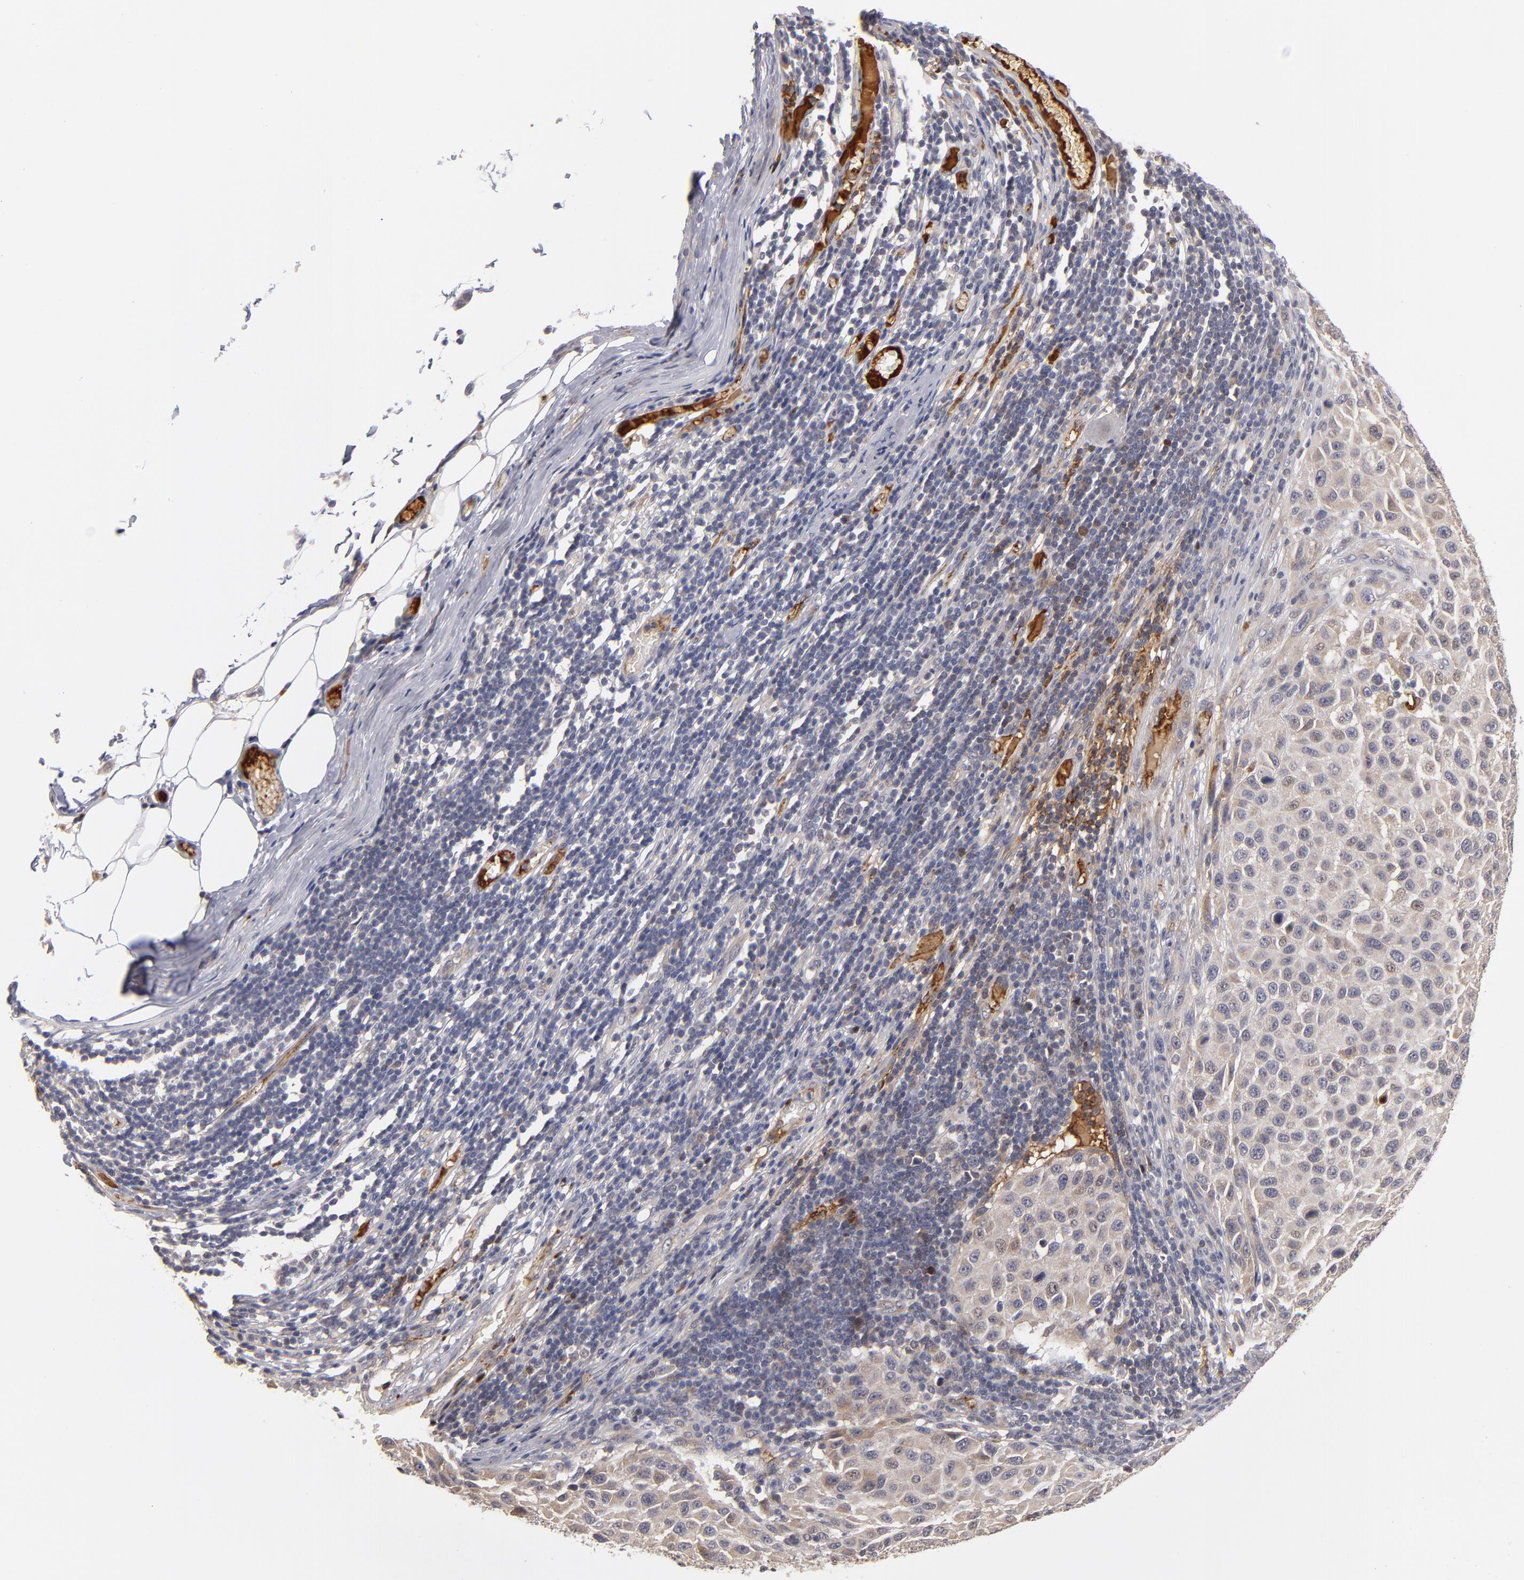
{"staining": {"intensity": "weak", "quantity": ">75%", "location": "cytoplasmic/membranous,nuclear"}, "tissue": "melanoma", "cell_type": "Tumor cells", "image_type": "cancer", "snomed": [{"axis": "morphology", "description": "Malignant melanoma, Metastatic site"}, {"axis": "topography", "description": "Lymph node"}], "caption": "Melanoma stained for a protein (brown) demonstrates weak cytoplasmic/membranous and nuclear positive positivity in about >75% of tumor cells.", "gene": "EXD2", "patient": {"sex": "male", "age": 61}}